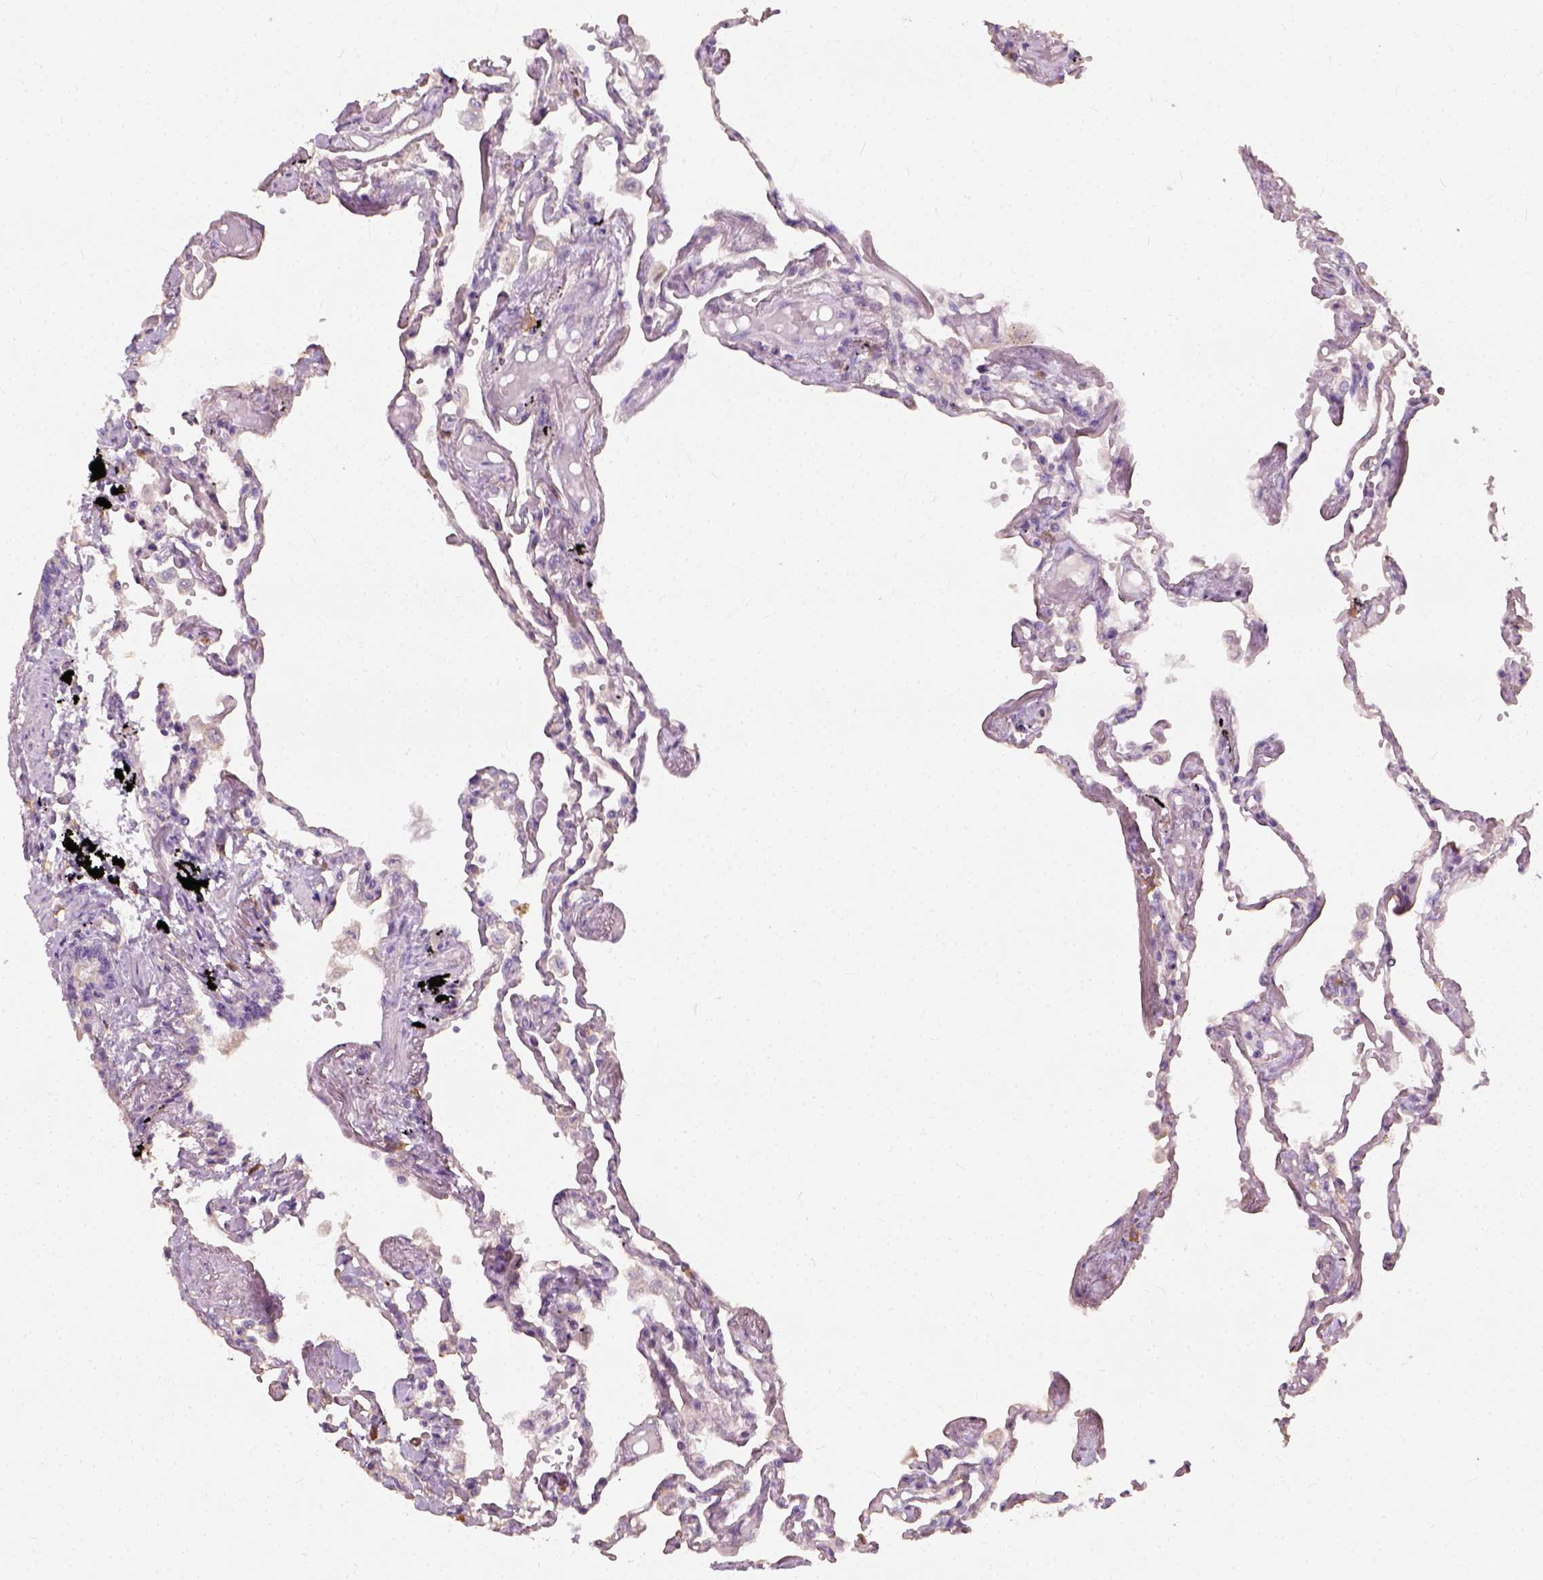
{"staining": {"intensity": "negative", "quantity": "none", "location": "none"}, "tissue": "lung", "cell_type": "Alveolar cells", "image_type": "normal", "snomed": [{"axis": "morphology", "description": "Normal tissue, NOS"}, {"axis": "morphology", "description": "Adenocarcinoma, NOS"}, {"axis": "topography", "description": "Cartilage tissue"}, {"axis": "topography", "description": "Lung"}], "caption": "Unremarkable lung was stained to show a protein in brown. There is no significant expression in alveolar cells. (DAB (3,3'-diaminobenzidine) IHC, high magnification).", "gene": "DHCR24", "patient": {"sex": "female", "age": 67}}